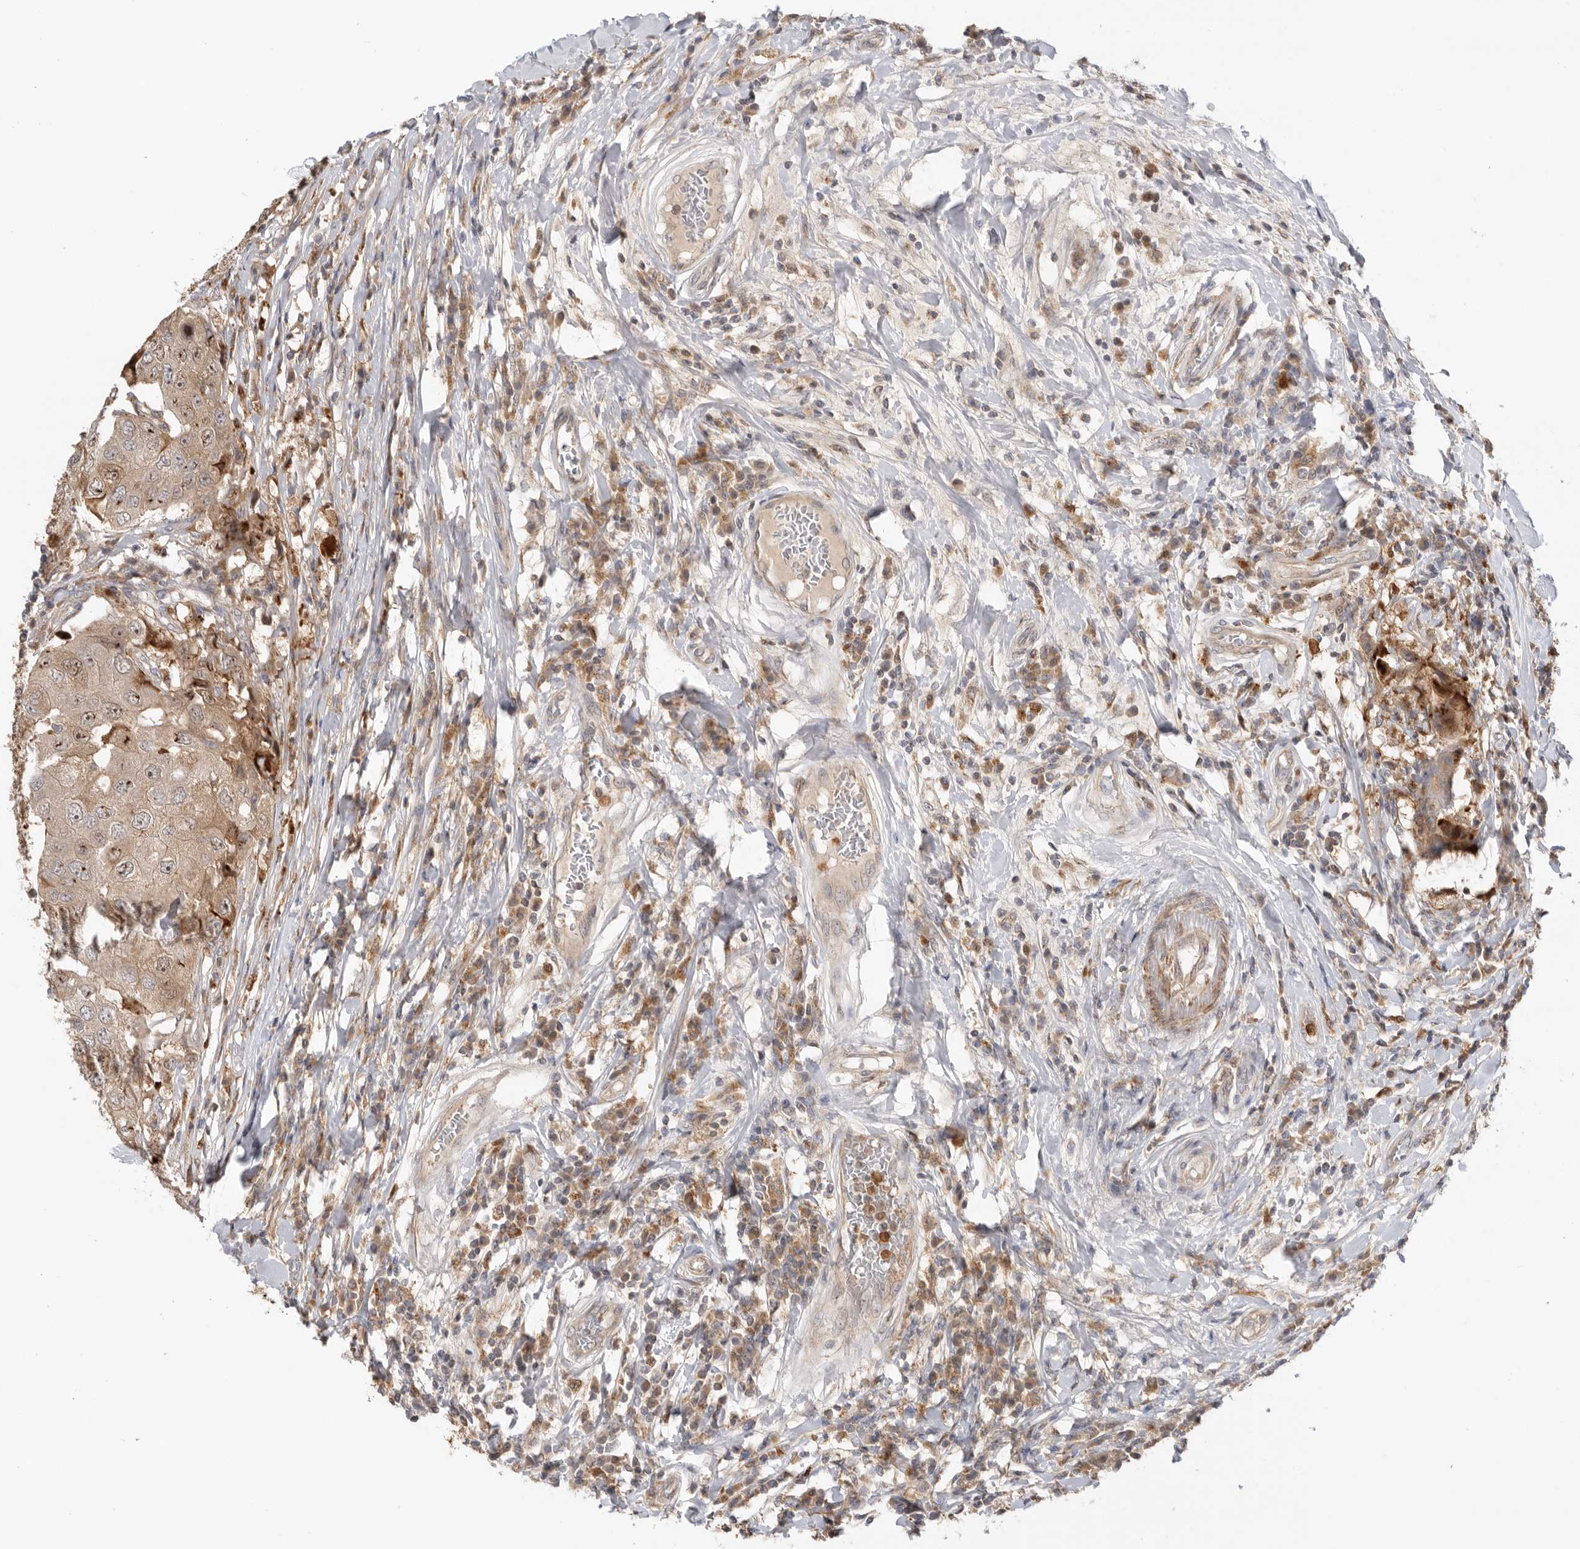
{"staining": {"intensity": "moderate", "quantity": ">75%", "location": "cytoplasmic/membranous,nuclear"}, "tissue": "breast cancer", "cell_type": "Tumor cells", "image_type": "cancer", "snomed": [{"axis": "morphology", "description": "Duct carcinoma"}, {"axis": "topography", "description": "Breast"}], "caption": "High-power microscopy captured an IHC image of intraductal carcinoma (breast), revealing moderate cytoplasmic/membranous and nuclear positivity in about >75% of tumor cells.", "gene": "GNE", "patient": {"sex": "female", "age": 27}}